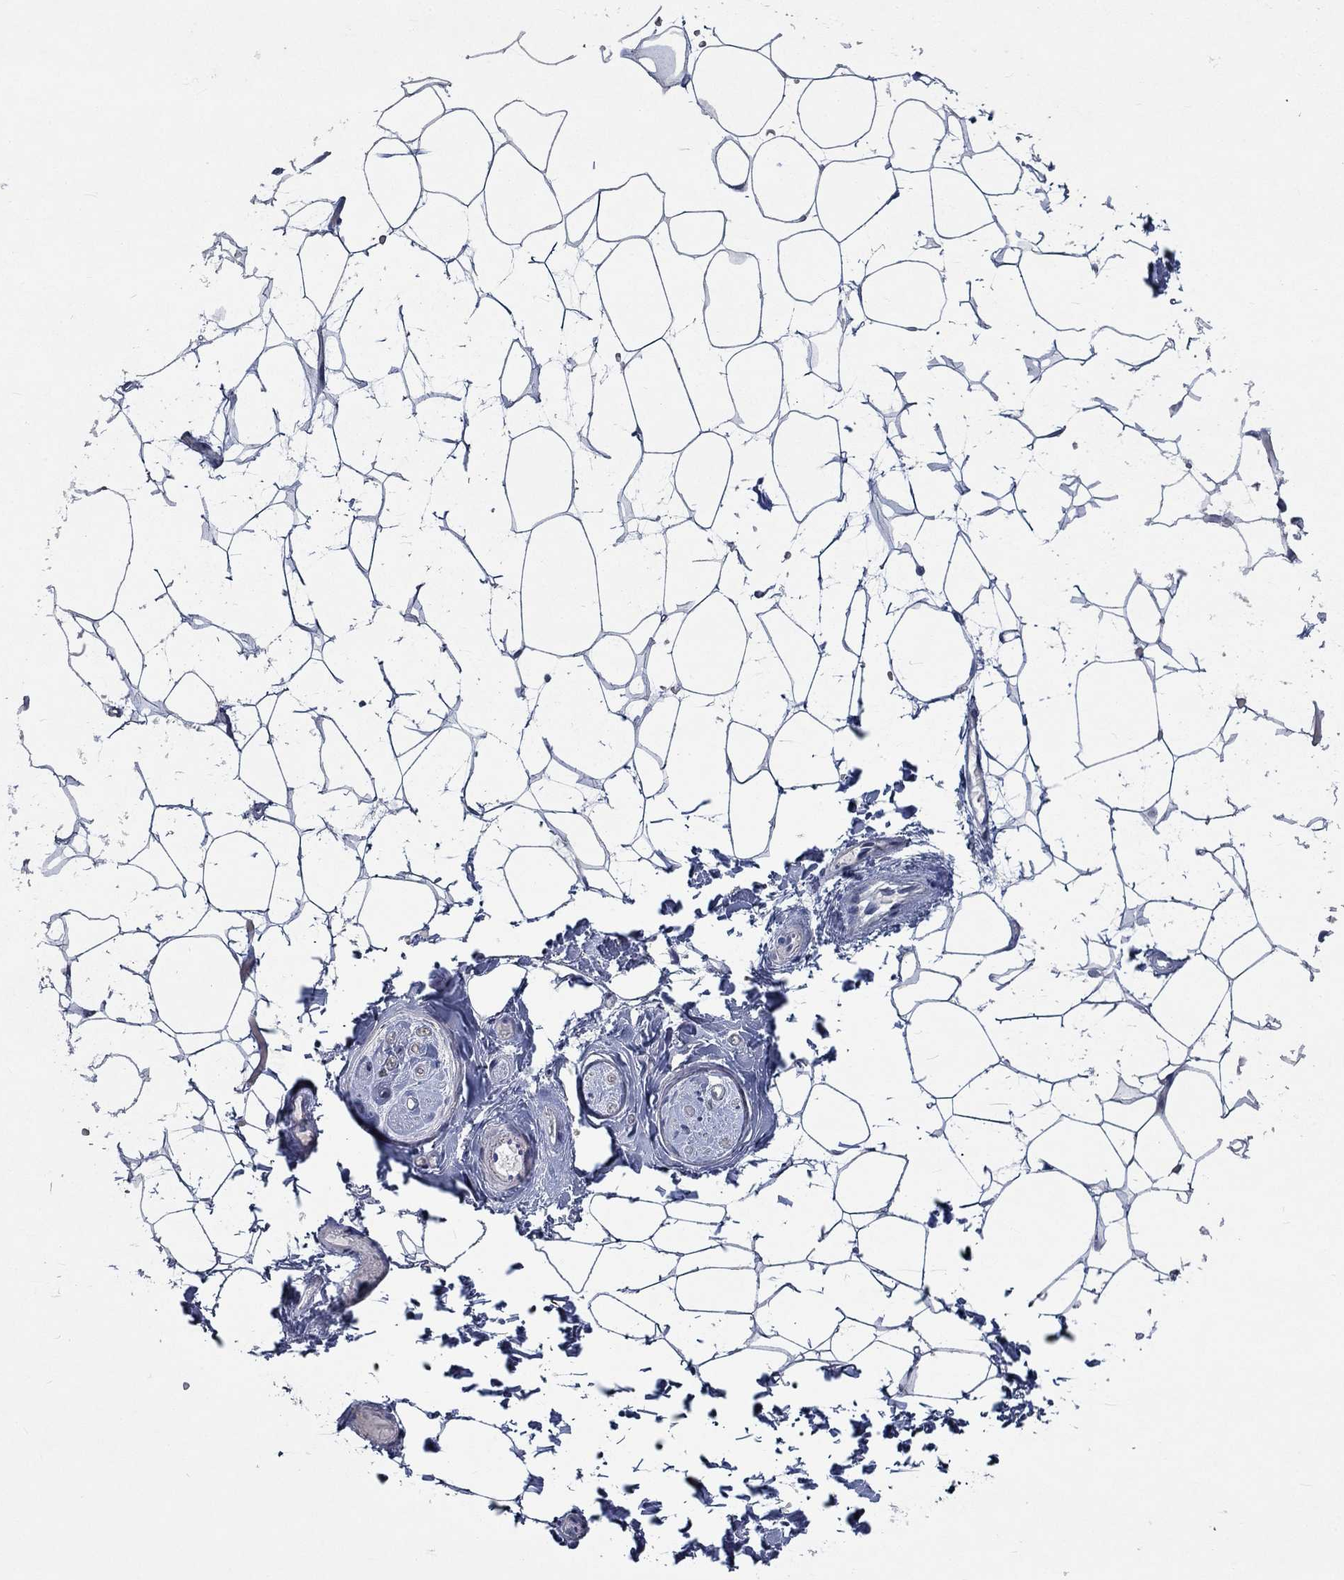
{"staining": {"intensity": "negative", "quantity": "none", "location": "none"}, "tissue": "adipose tissue", "cell_type": "Adipocytes", "image_type": "normal", "snomed": [{"axis": "morphology", "description": "Normal tissue, NOS"}, {"axis": "topography", "description": "Skin"}, {"axis": "topography", "description": "Peripheral nerve tissue"}], "caption": "High magnification brightfield microscopy of benign adipose tissue stained with DAB (brown) and counterstained with hematoxylin (blue): adipocytes show no significant staining.", "gene": "MMP24", "patient": {"sex": "female", "age": 56}}